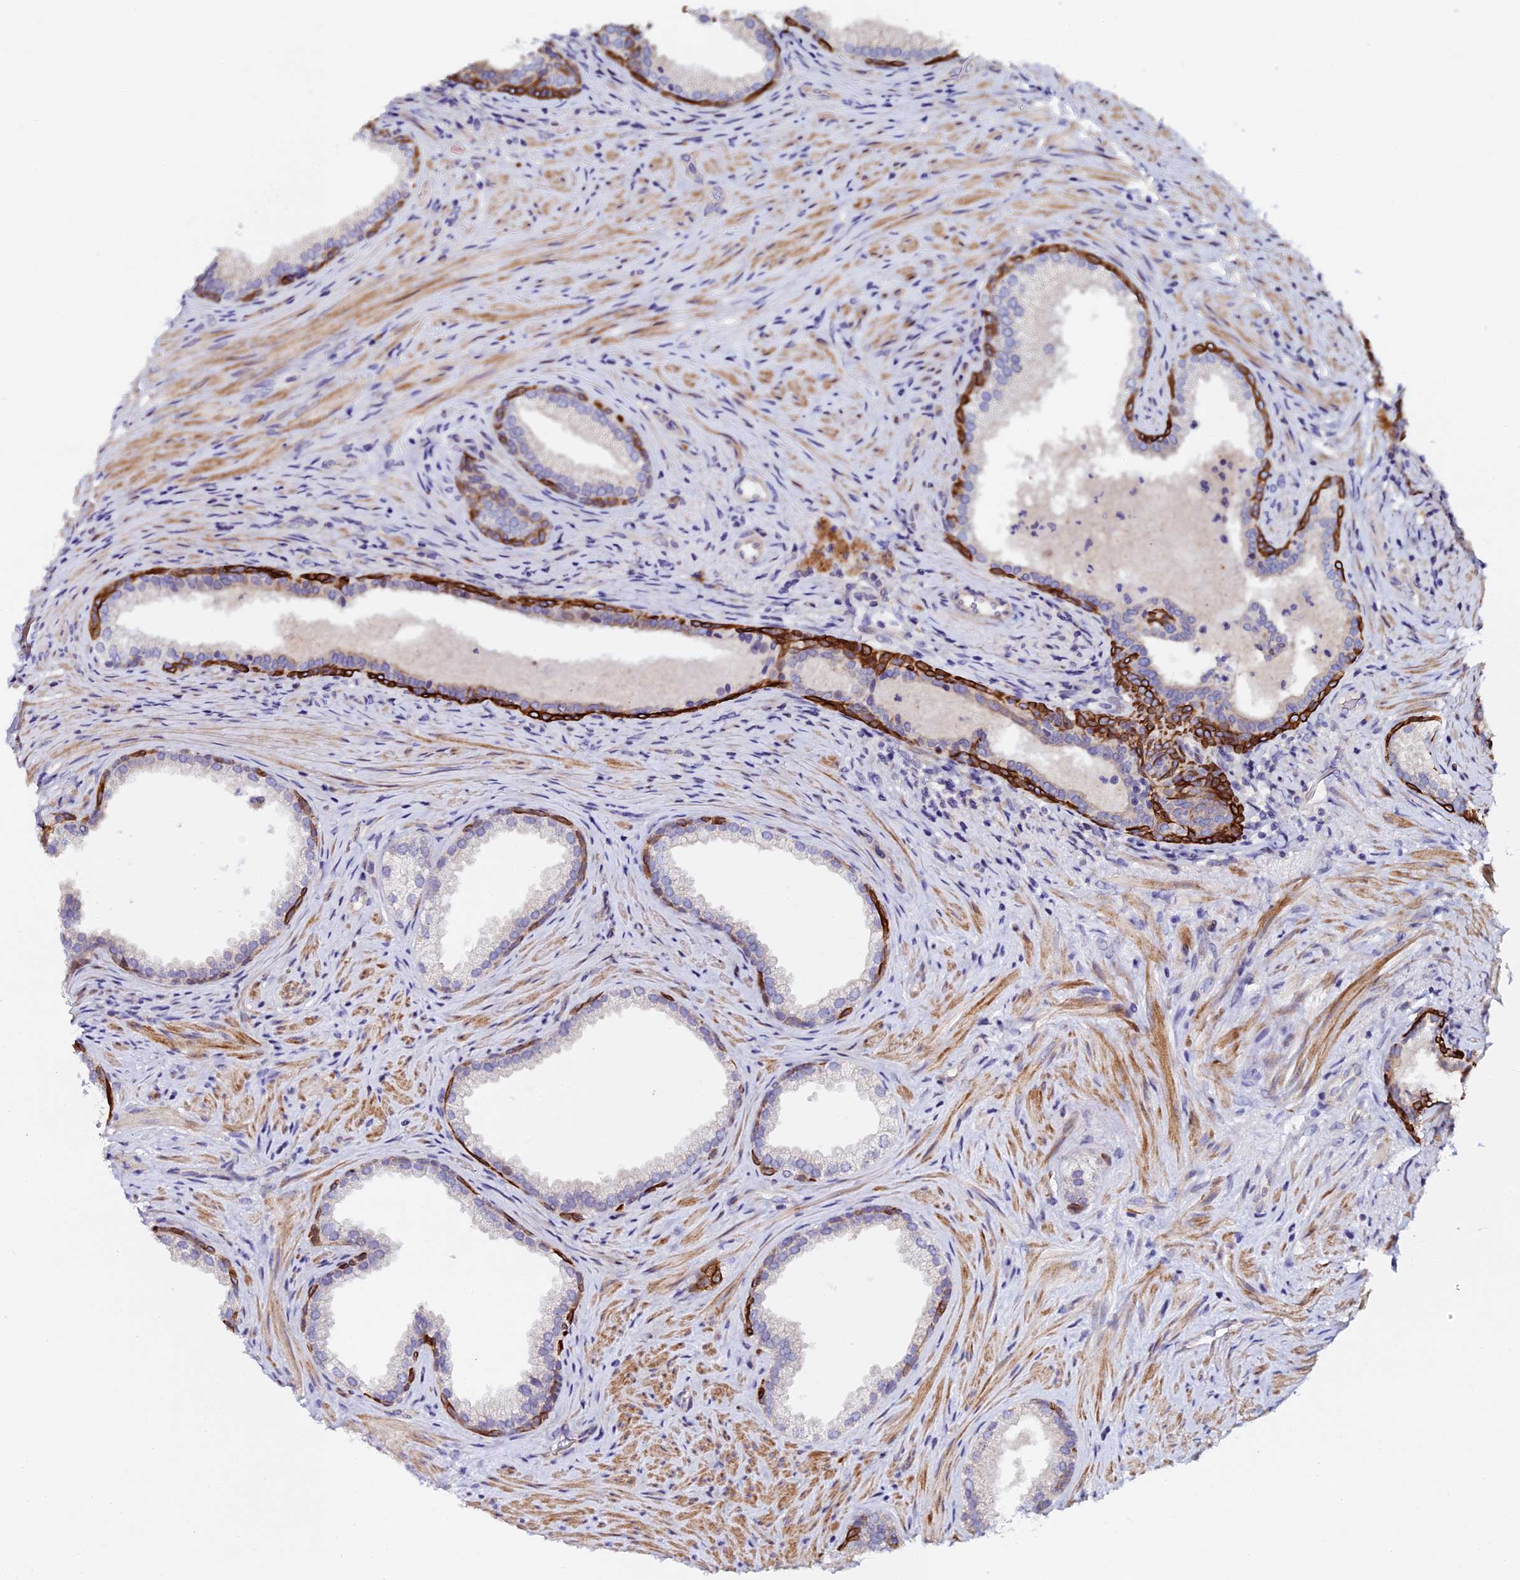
{"staining": {"intensity": "strong", "quantity": "<25%", "location": "cytoplasmic/membranous"}, "tissue": "prostate", "cell_type": "Glandular cells", "image_type": "normal", "snomed": [{"axis": "morphology", "description": "Normal tissue, NOS"}, {"axis": "topography", "description": "Prostate"}], "caption": "Strong cytoplasmic/membranous protein positivity is identified in about <25% of glandular cells in prostate.", "gene": "GPN3", "patient": {"sex": "male", "age": 76}}